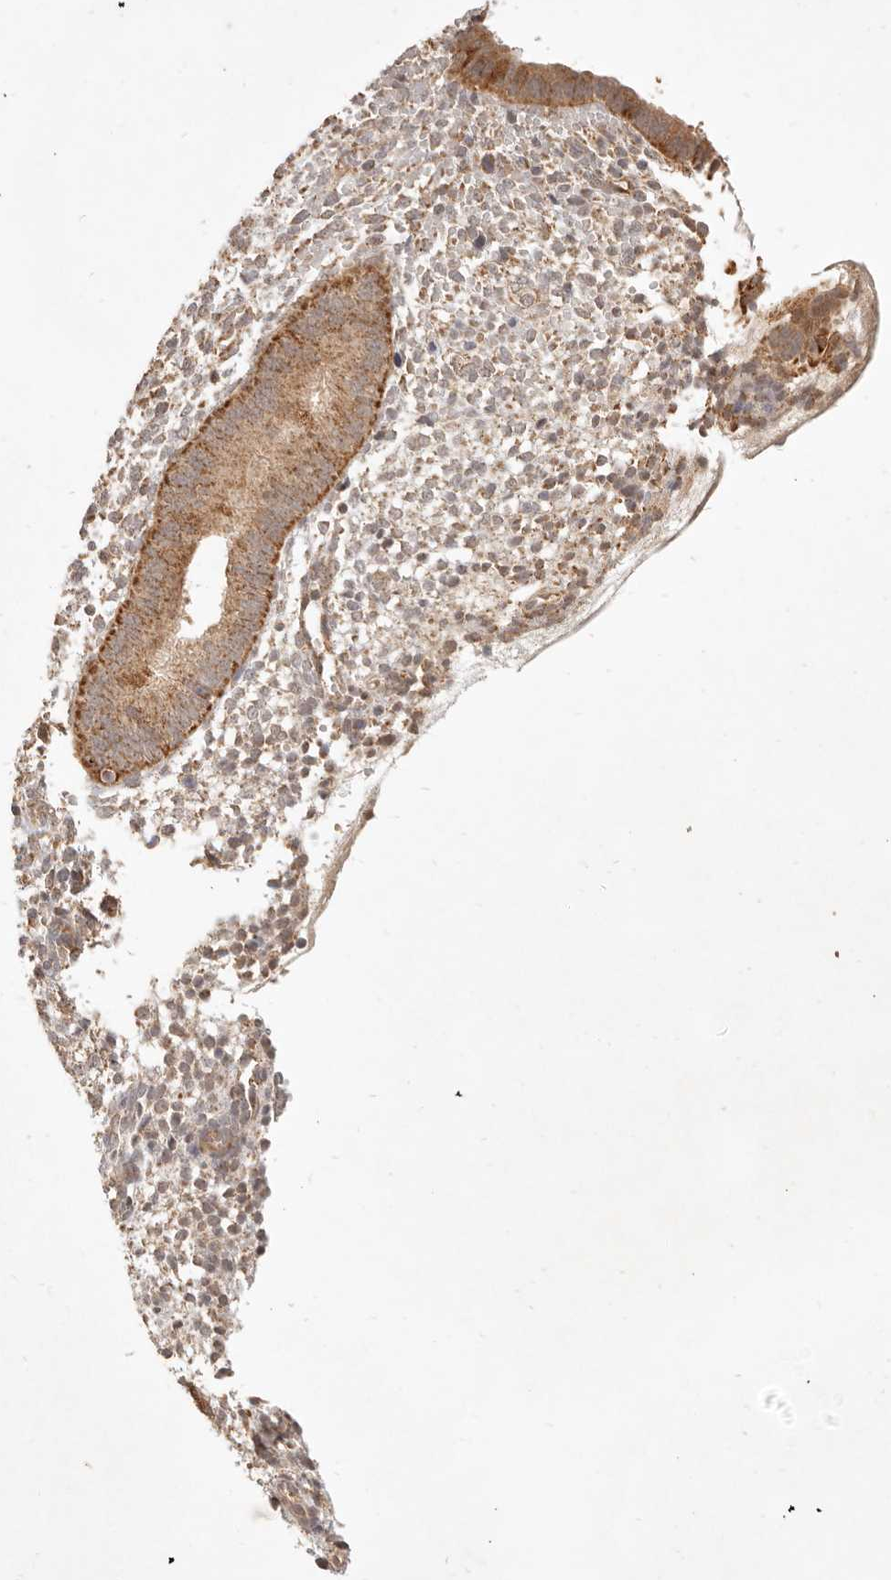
{"staining": {"intensity": "moderate", "quantity": "25%-75%", "location": "cytoplasmic/membranous"}, "tissue": "endometrium", "cell_type": "Cells in endometrial stroma", "image_type": "normal", "snomed": [{"axis": "morphology", "description": "Normal tissue, NOS"}, {"axis": "topography", "description": "Endometrium"}], "caption": "Normal endometrium was stained to show a protein in brown. There is medium levels of moderate cytoplasmic/membranous positivity in approximately 25%-75% of cells in endometrial stroma. The staining is performed using DAB (3,3'-diaminobenzidine) brown chromogen to label protein expression. The nuclei are counter-stained blue using hematoxylin.", "gene": "CPLANE2", "patient": {"sex": "female", "age": 46}}